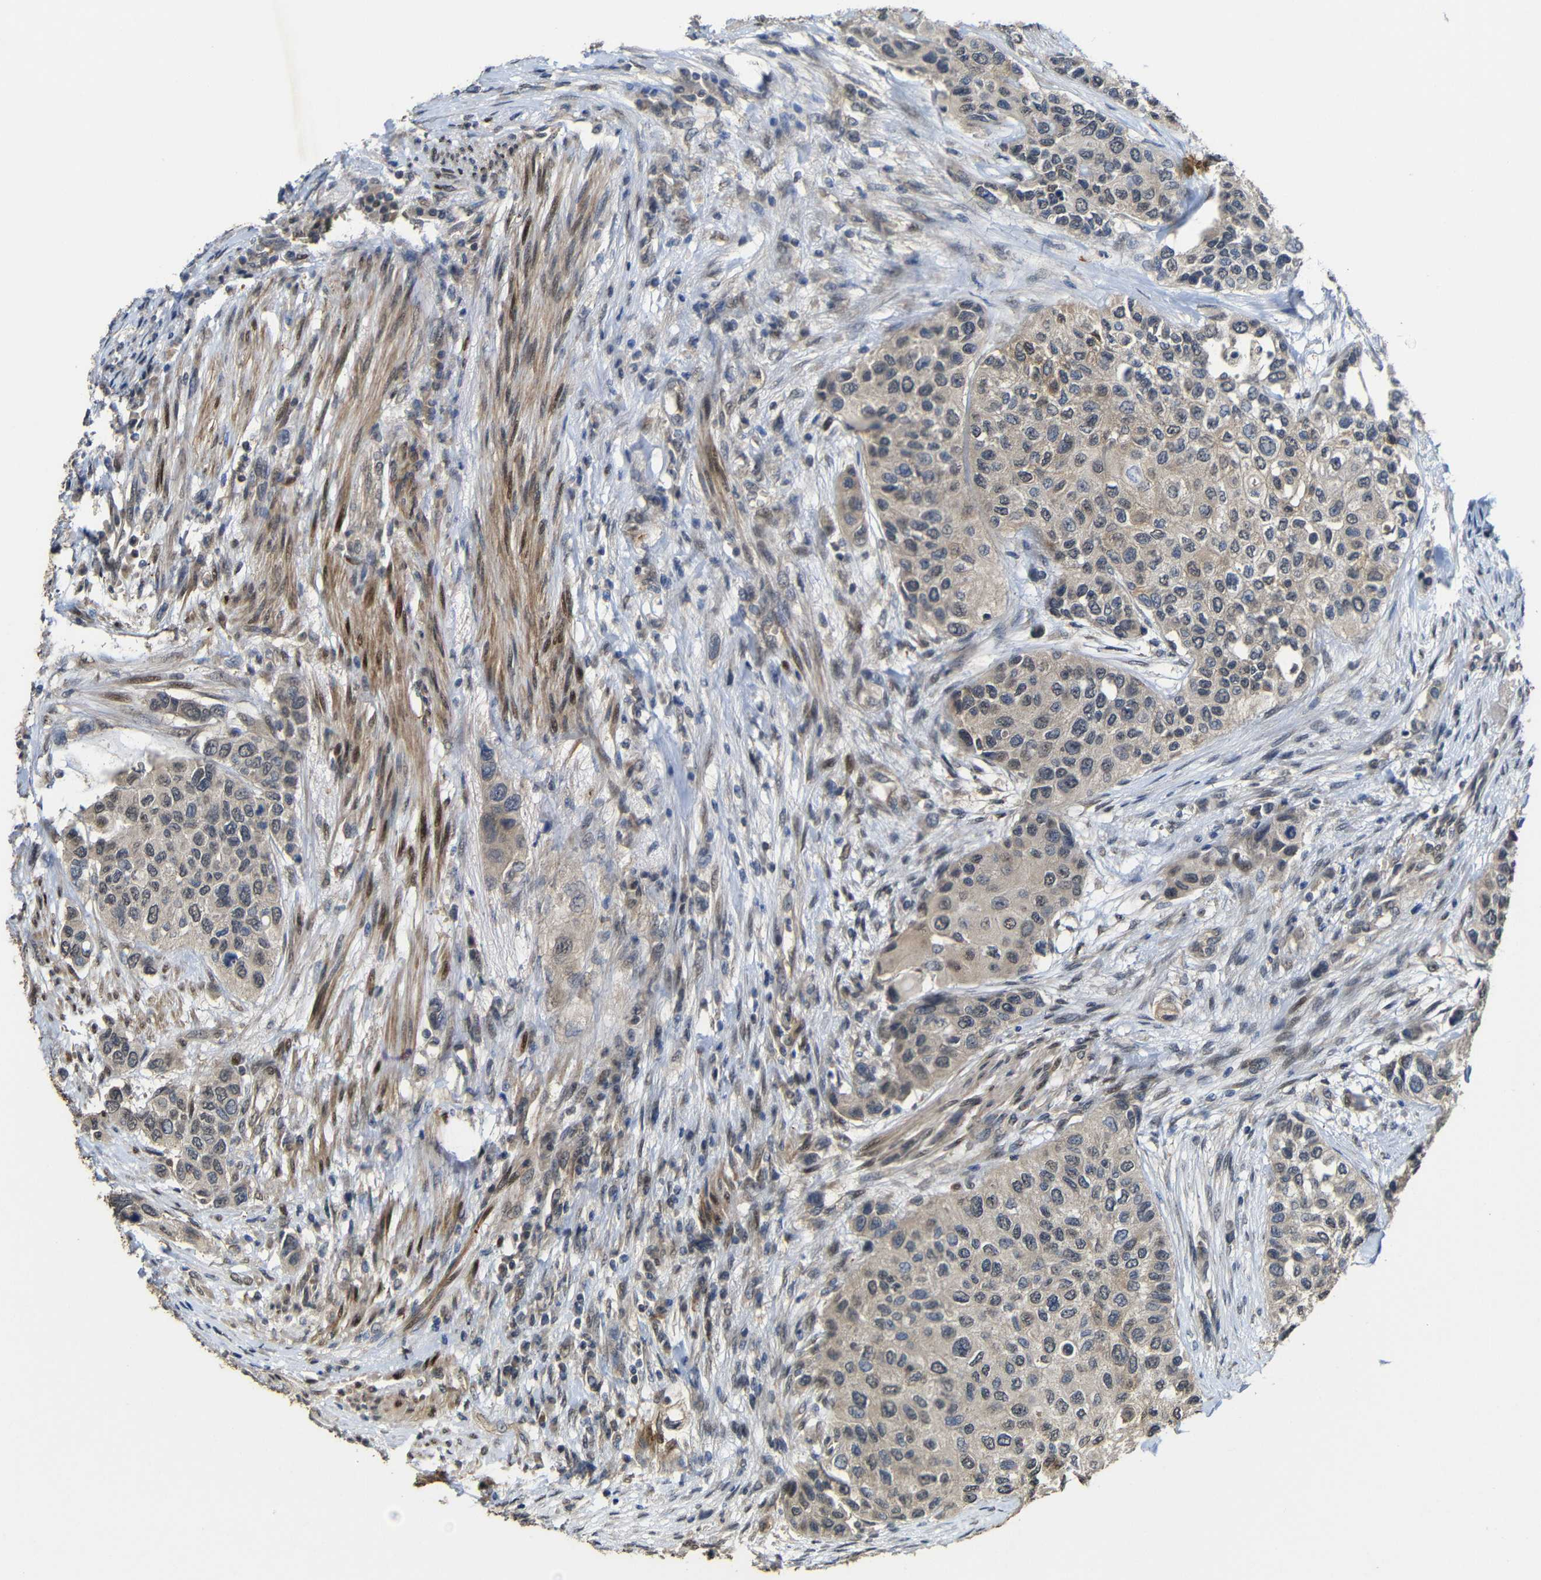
{"staining": {"intensity": "weak", "quantity": ">75%", "location": "cytoplasmic/membranous"}, "tissue": "urothelial cancer", "cell_type": "Tumor cells", "image_type": "cancer", "snomed": [{"axis": "morphology", "description": "Urothelial carcinoma, High grade"}, {"axis": "topography", "description": "Urinary bladder"}], "caption": "Protein staining of urothelial cancer tissue reveals weak cytoplasmic/membranous staining in approximately >75% of tumor cells.", "gene": "ATG12", "patient": {"sex": "female", "age": 56}}